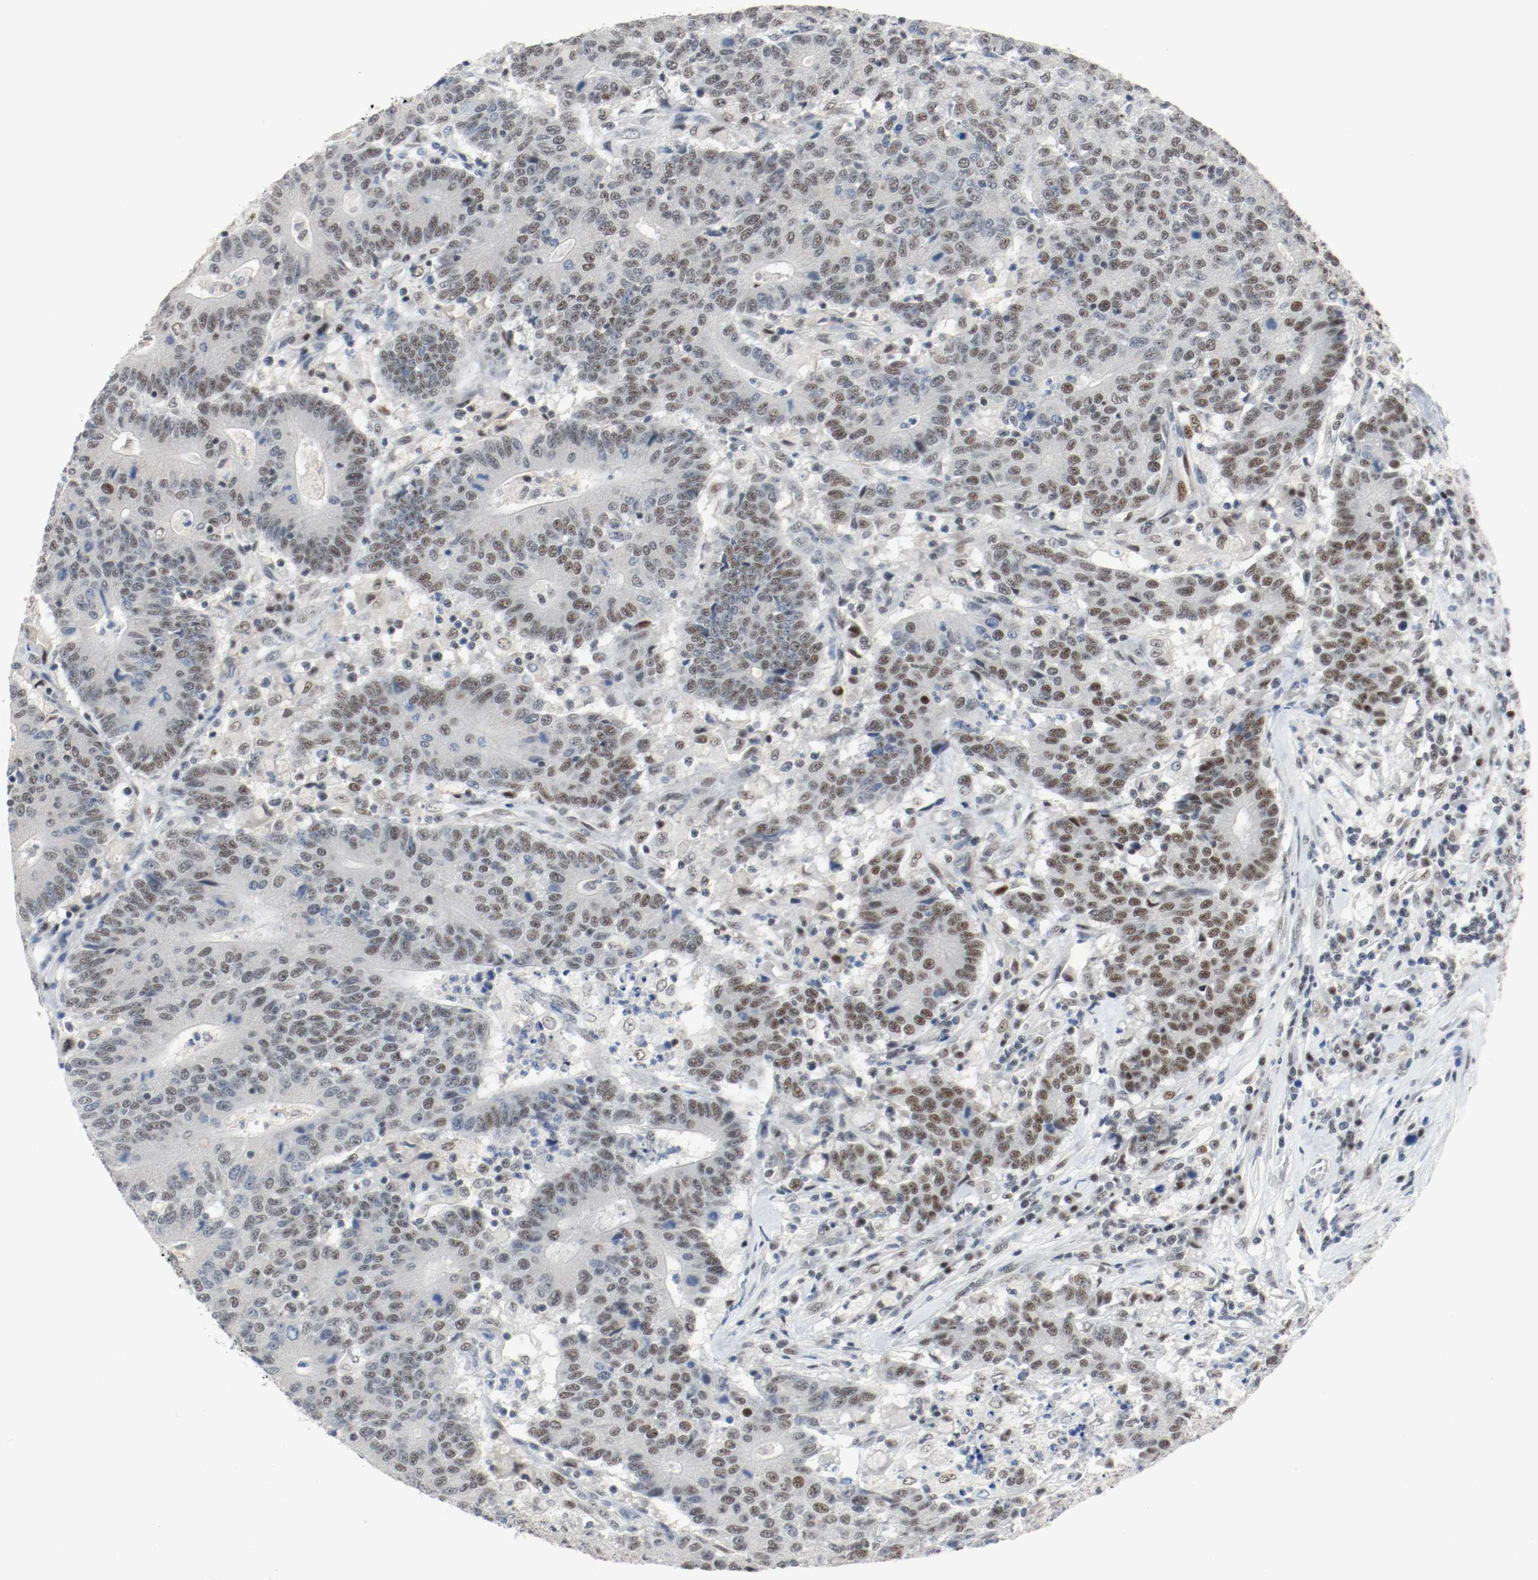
{"staining": {"intensity": "strong", "quantity": ">75%", "location": "nuclear"}, "tissue": "colorectal cancer", "cell_type": "Tumor cells", "image_type": "cancer", "snomed": [{"axis": "morphology", "description": "Normal tissue, NOS"}, {"axis": "morphology", "description": "Adenocarcinoma, NOS"}, {"axis": "topography", "description": "Colon"}], "caption": "Strong nuclear staining is seen in about >75% of tumor cells in adenocarcinoma (colorectal). (DAB IHC, brown staining for protein, blue staining for nuclei).", "gene": "ASH1L", "patient": {"sex": "female", "age": 75}}